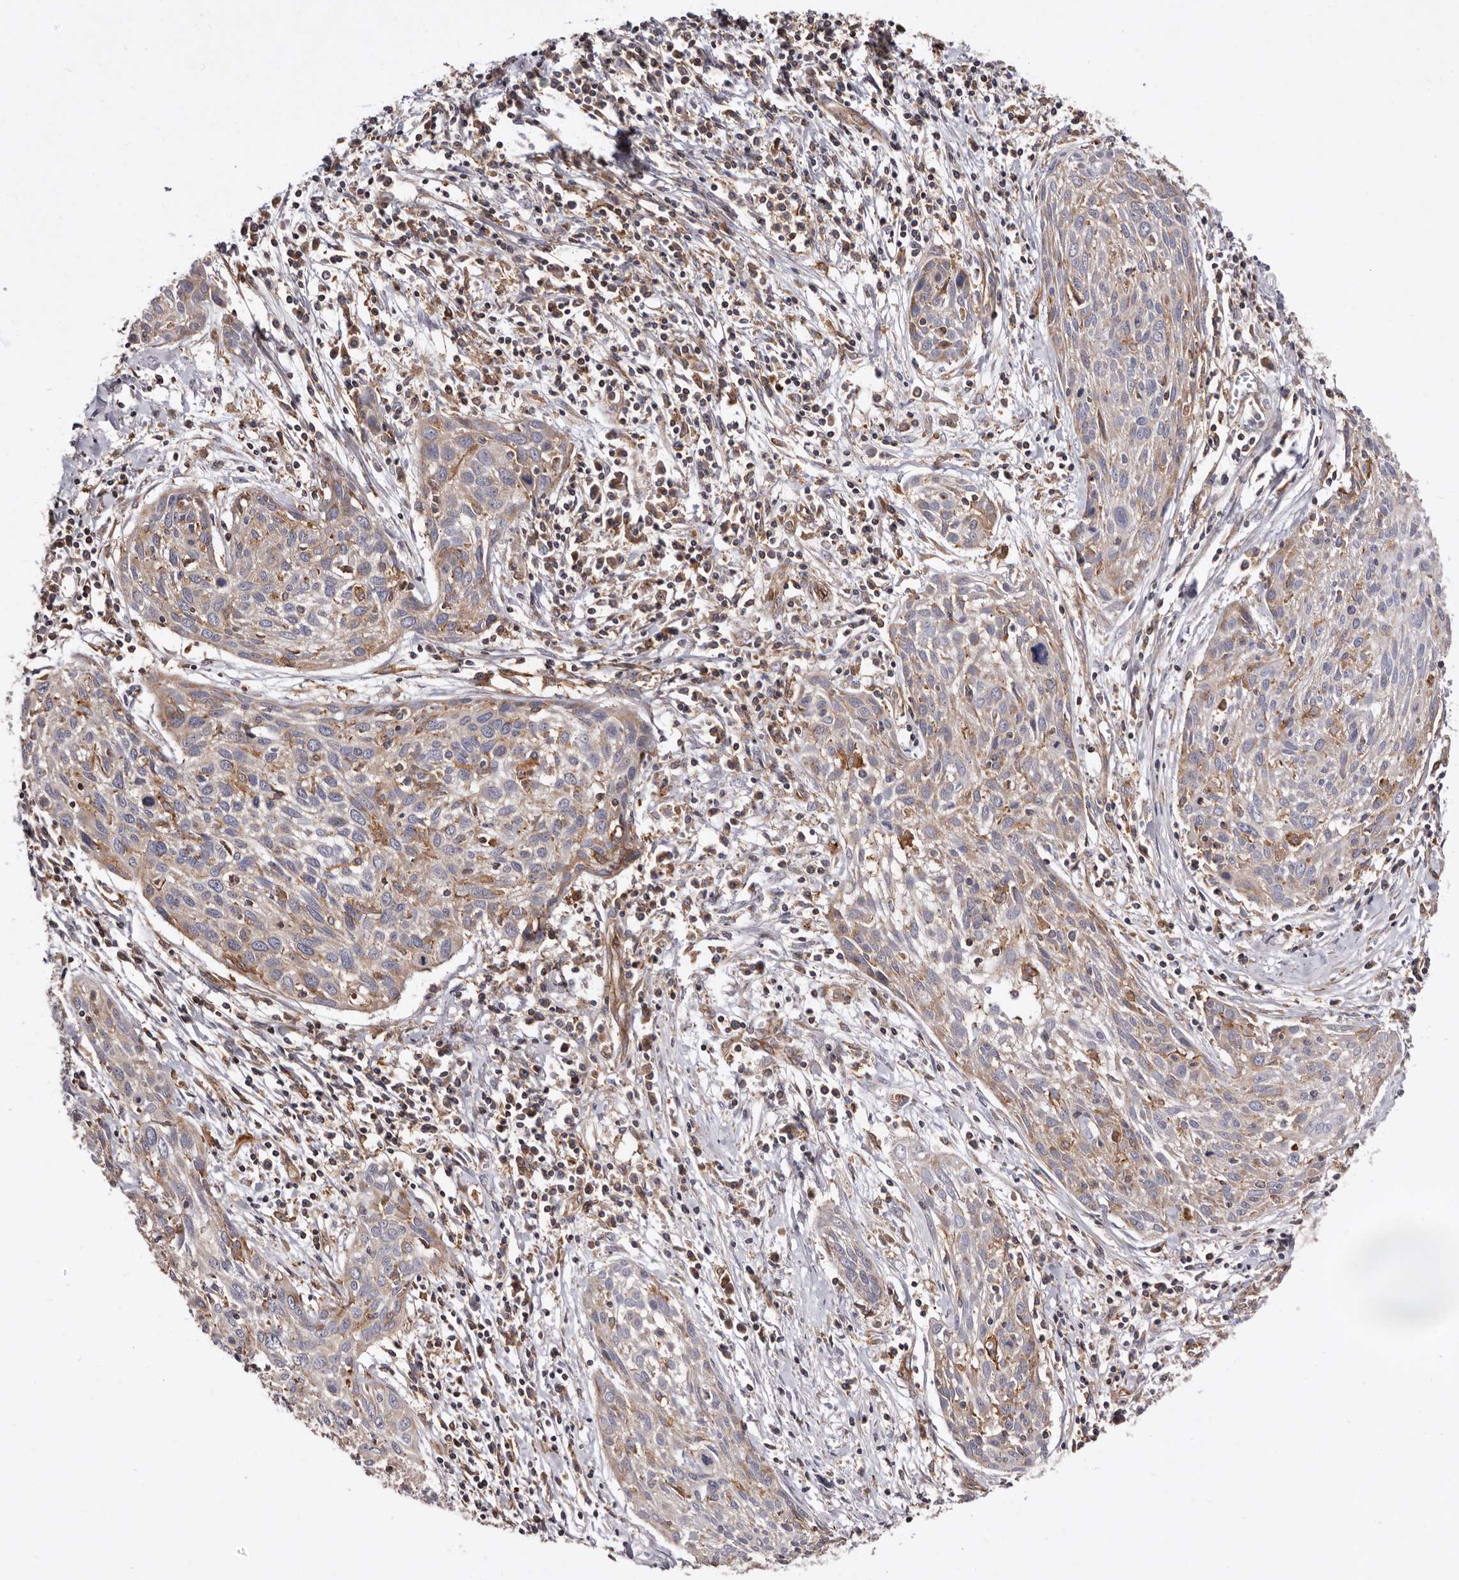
{"staining": {"intensity": "weak", "quantity": "<25%", "location": "cytoplasmic/membranous"}, "tissue": "cervical cancer", "cell_type": "Tumor cells", "image_type": "cancer", "snomed": [{"axis": "morphology", "description": "Squamous cell carcinoma, NOS"}, {"axis": "topography", "description": "Cervix"}], "caption": "Human cervical squamous cell carcinoma stained for a protein using immunohistochemistry (IHC) shows no positivity in tumor cells.", "gene": "COQ8B", "patient": {"sex": "female", "age": 51}}